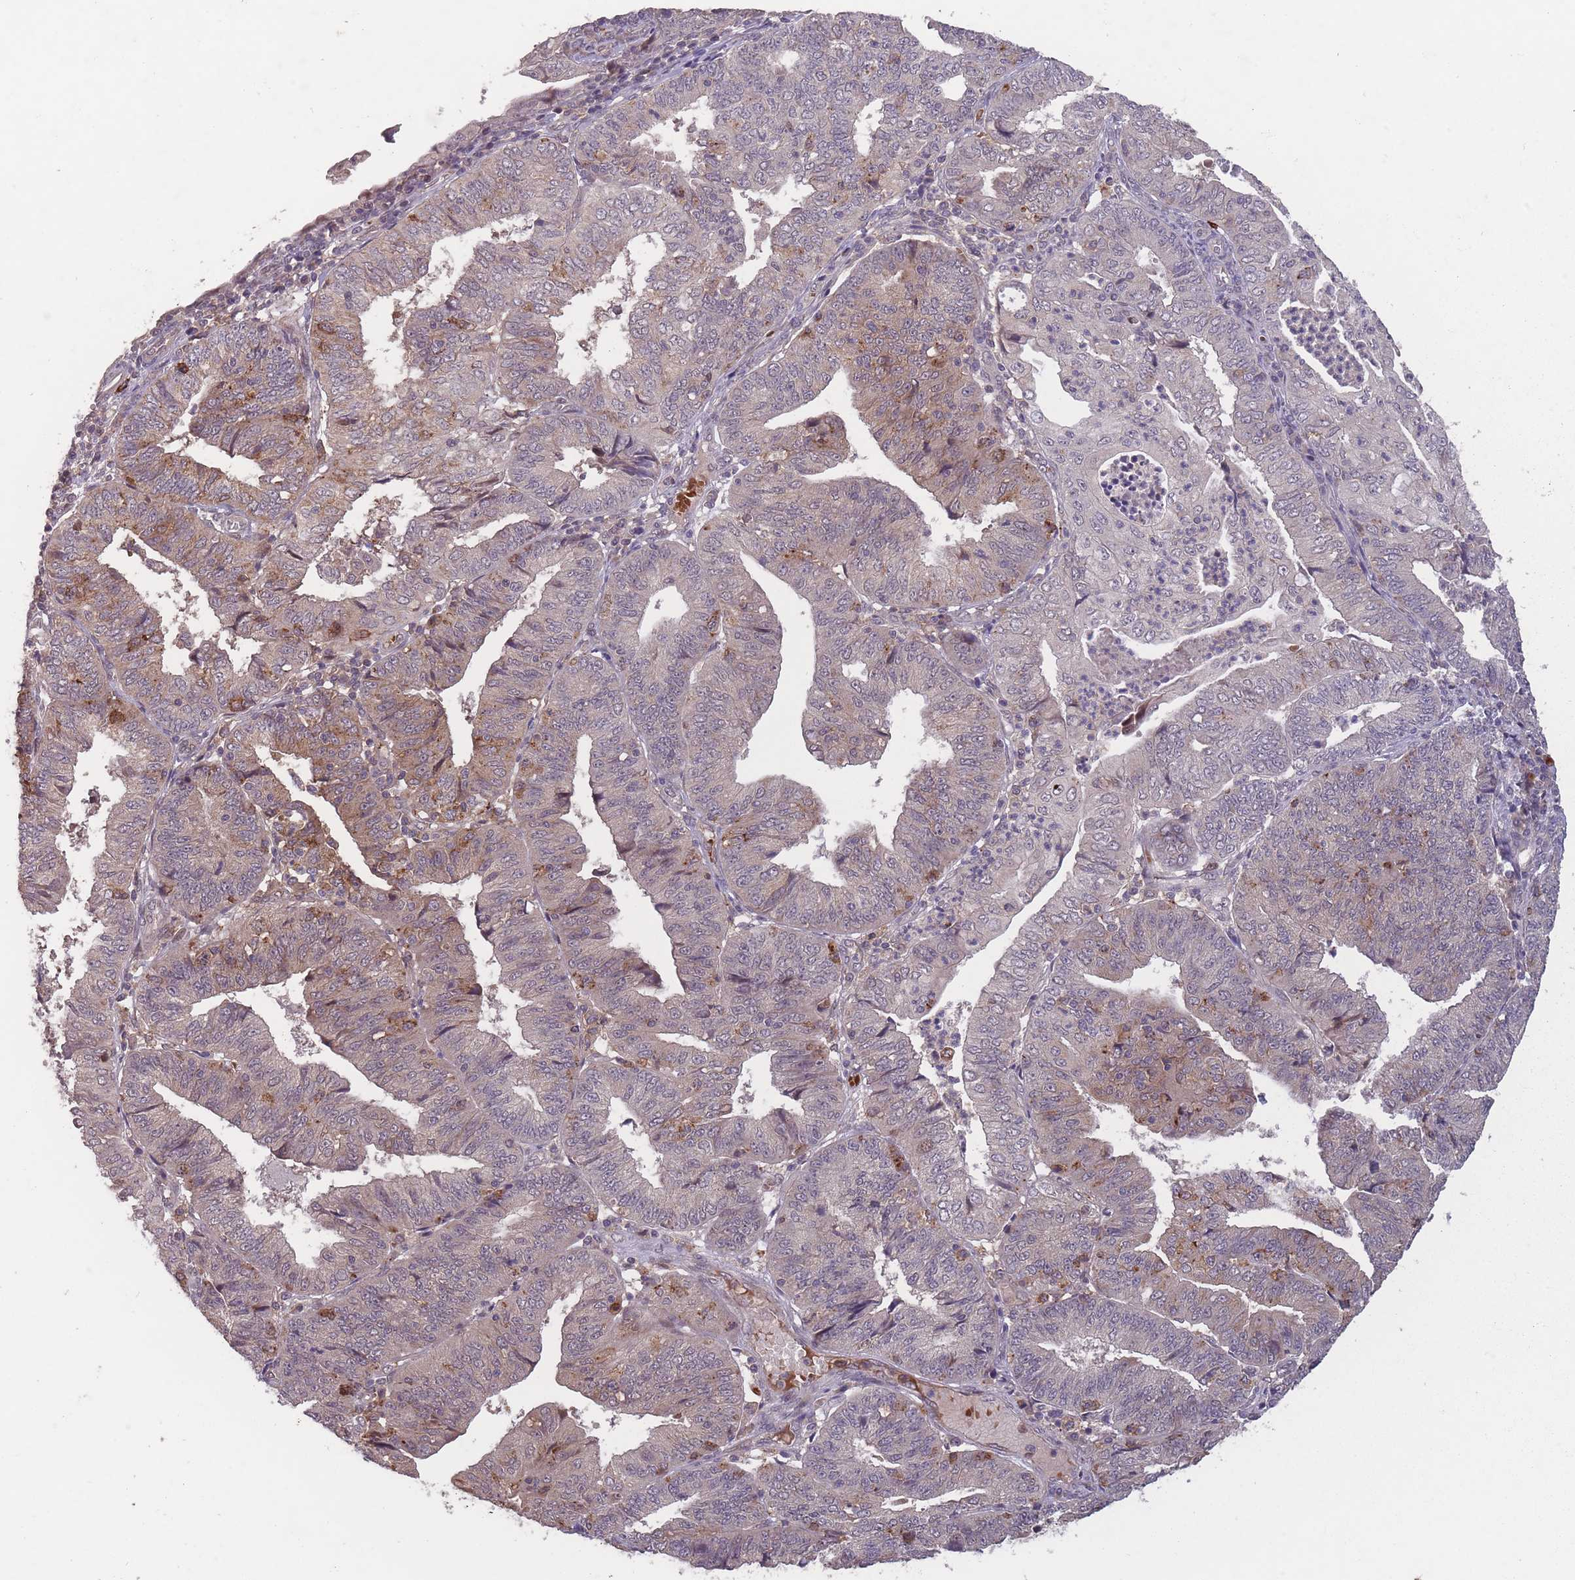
{"staining": {"intensity": "moderate", "quantity": "<25%", "location": "cytoplasmic/membranous"}, "tissue": "endometrial cancer", "cell_type": "Tumor cells", "image_type": "cancer", "snomed": [{"axis": "morphology", "description": "Adenocarcinoma, NOS"}, {"axis": "topography", "description": "Endometrium"}], "caption": "Immunohistochemical staining of human endometrial cancer displays moderate cytoplasmic/membranous protein expression in approximately <25% of tumor cells.", "gene": "SECTM1", "patient": {"sex": "female", "age": 56}}